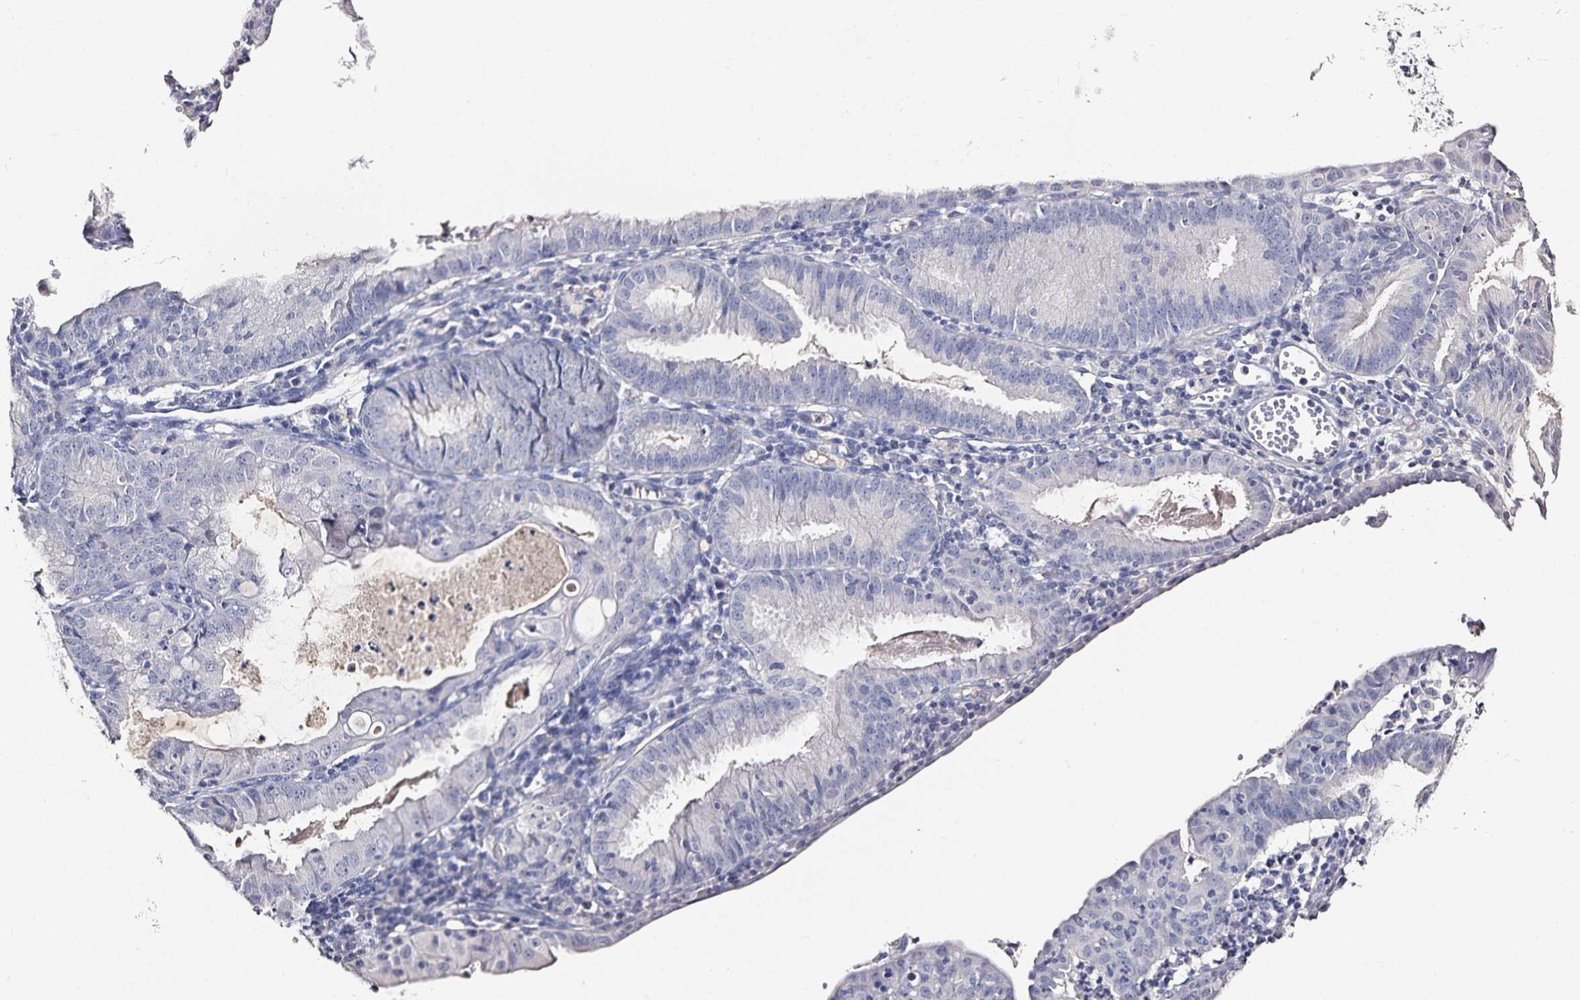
{"staining": {"intensity": "negative", "quantity": "none", "location": "none"}, "tissue": "endometrial cancer", "cell_type": "Tumor cells", "image_type": "cancer", "snomed": [{"axis": "morphology", "description": "Adenocarcinoma, NOS"}, {"axis": "topography", "description": "Endometrium"}], "caption": "High power microscopy photomicrograph of an immunohistochemistry image of endometrial cancer, revealing no significant staining in tumor cells.", "gene": "TTR", "patient": {"sex": "female", "age": 60}}